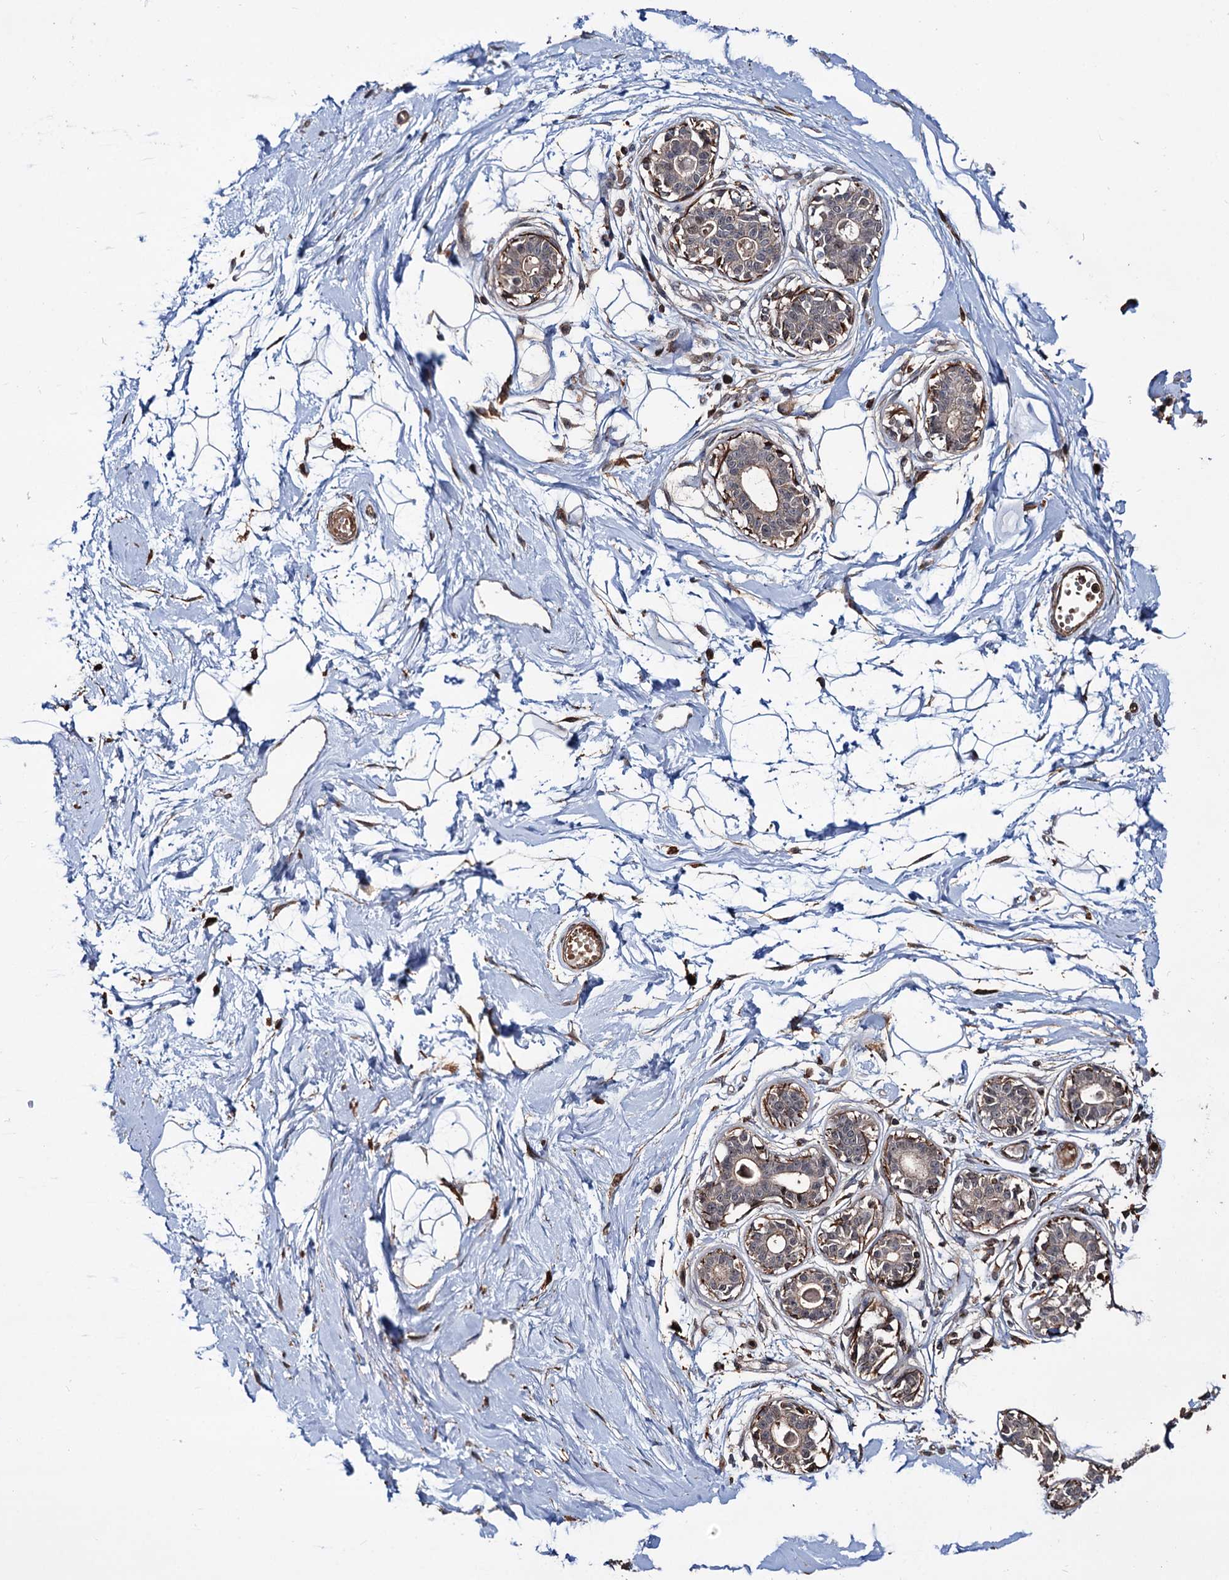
{"staining": {"intensity": "negative", "quantity": "none", "location": "none"}, "tissue": "breast", "cell_type": "Adipocytes", "image_type": "normal", "snomed": [{"axis": "morphology", "description": "Normal tissue, NOS"}, {"axis": "topography", "description": "Breast"}], "caption": "This is an IHC image of benign breast. There is no staining in adipocytes.", "gene": "GRIP1", "patient": {"sex": "female", "age": 45}}